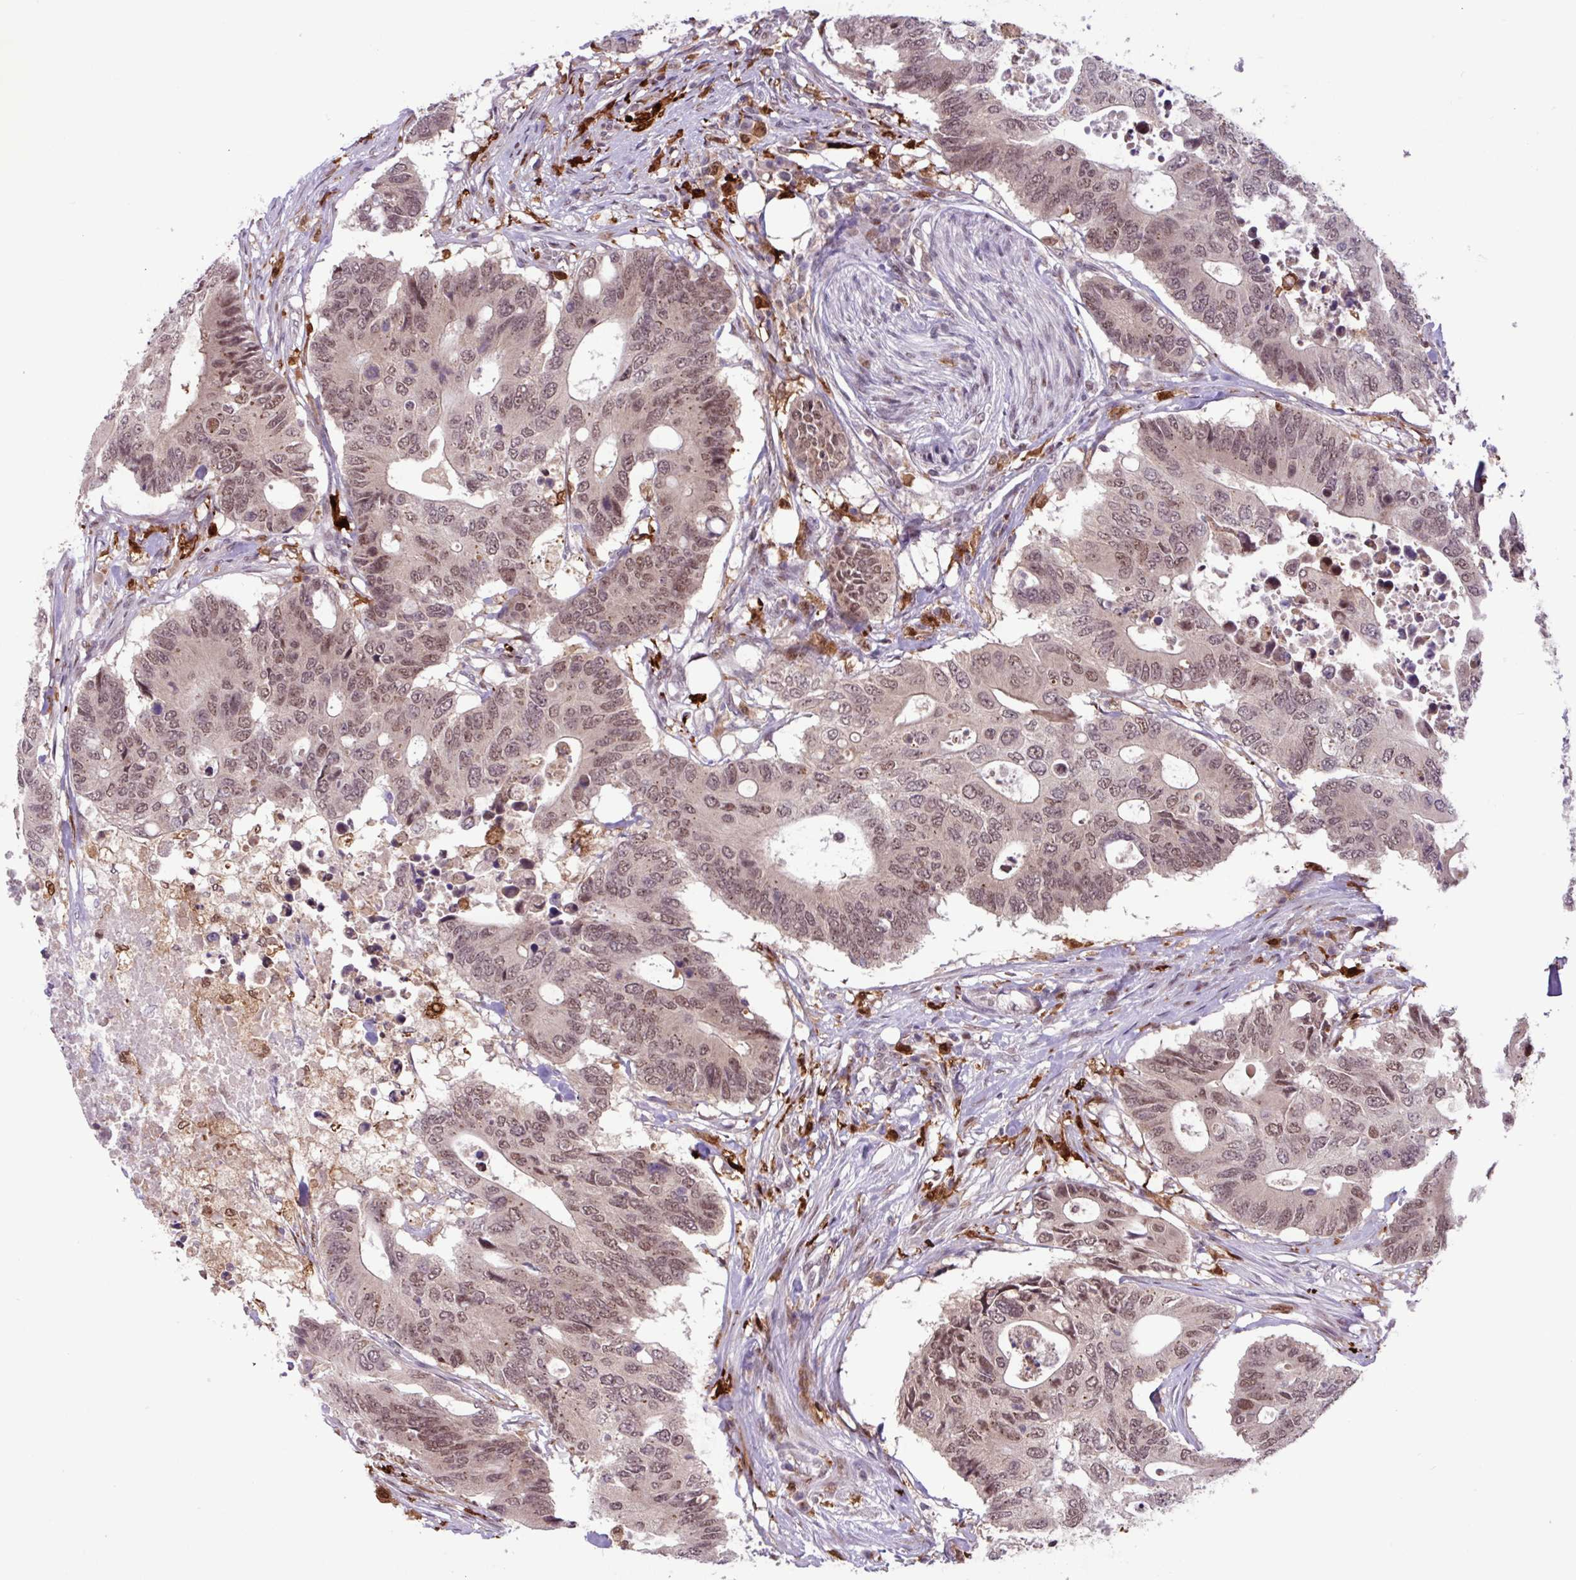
{"staining": {"intensity": "moderate", "quantity": ">75%", "location": "nuclear"}, "tissue": "colorectal cancer", "cell_type": "Tumor cells", "image_type": "cancer", "snomed": [{"axis": "morphology", "description": "Adenocarcinoma, NOS"}, {"axis": "topography", "description": "Colon"}], "caption": "A high-resolution photomicrograph shows immunohistochemistry (IHC) staining of adenocarcinoma (colorectal), which displays moderate nuclear positivity in about >75% of tumor cells.", "gene": "BRD3", "patient": {"sex": "male", "age": 71}}